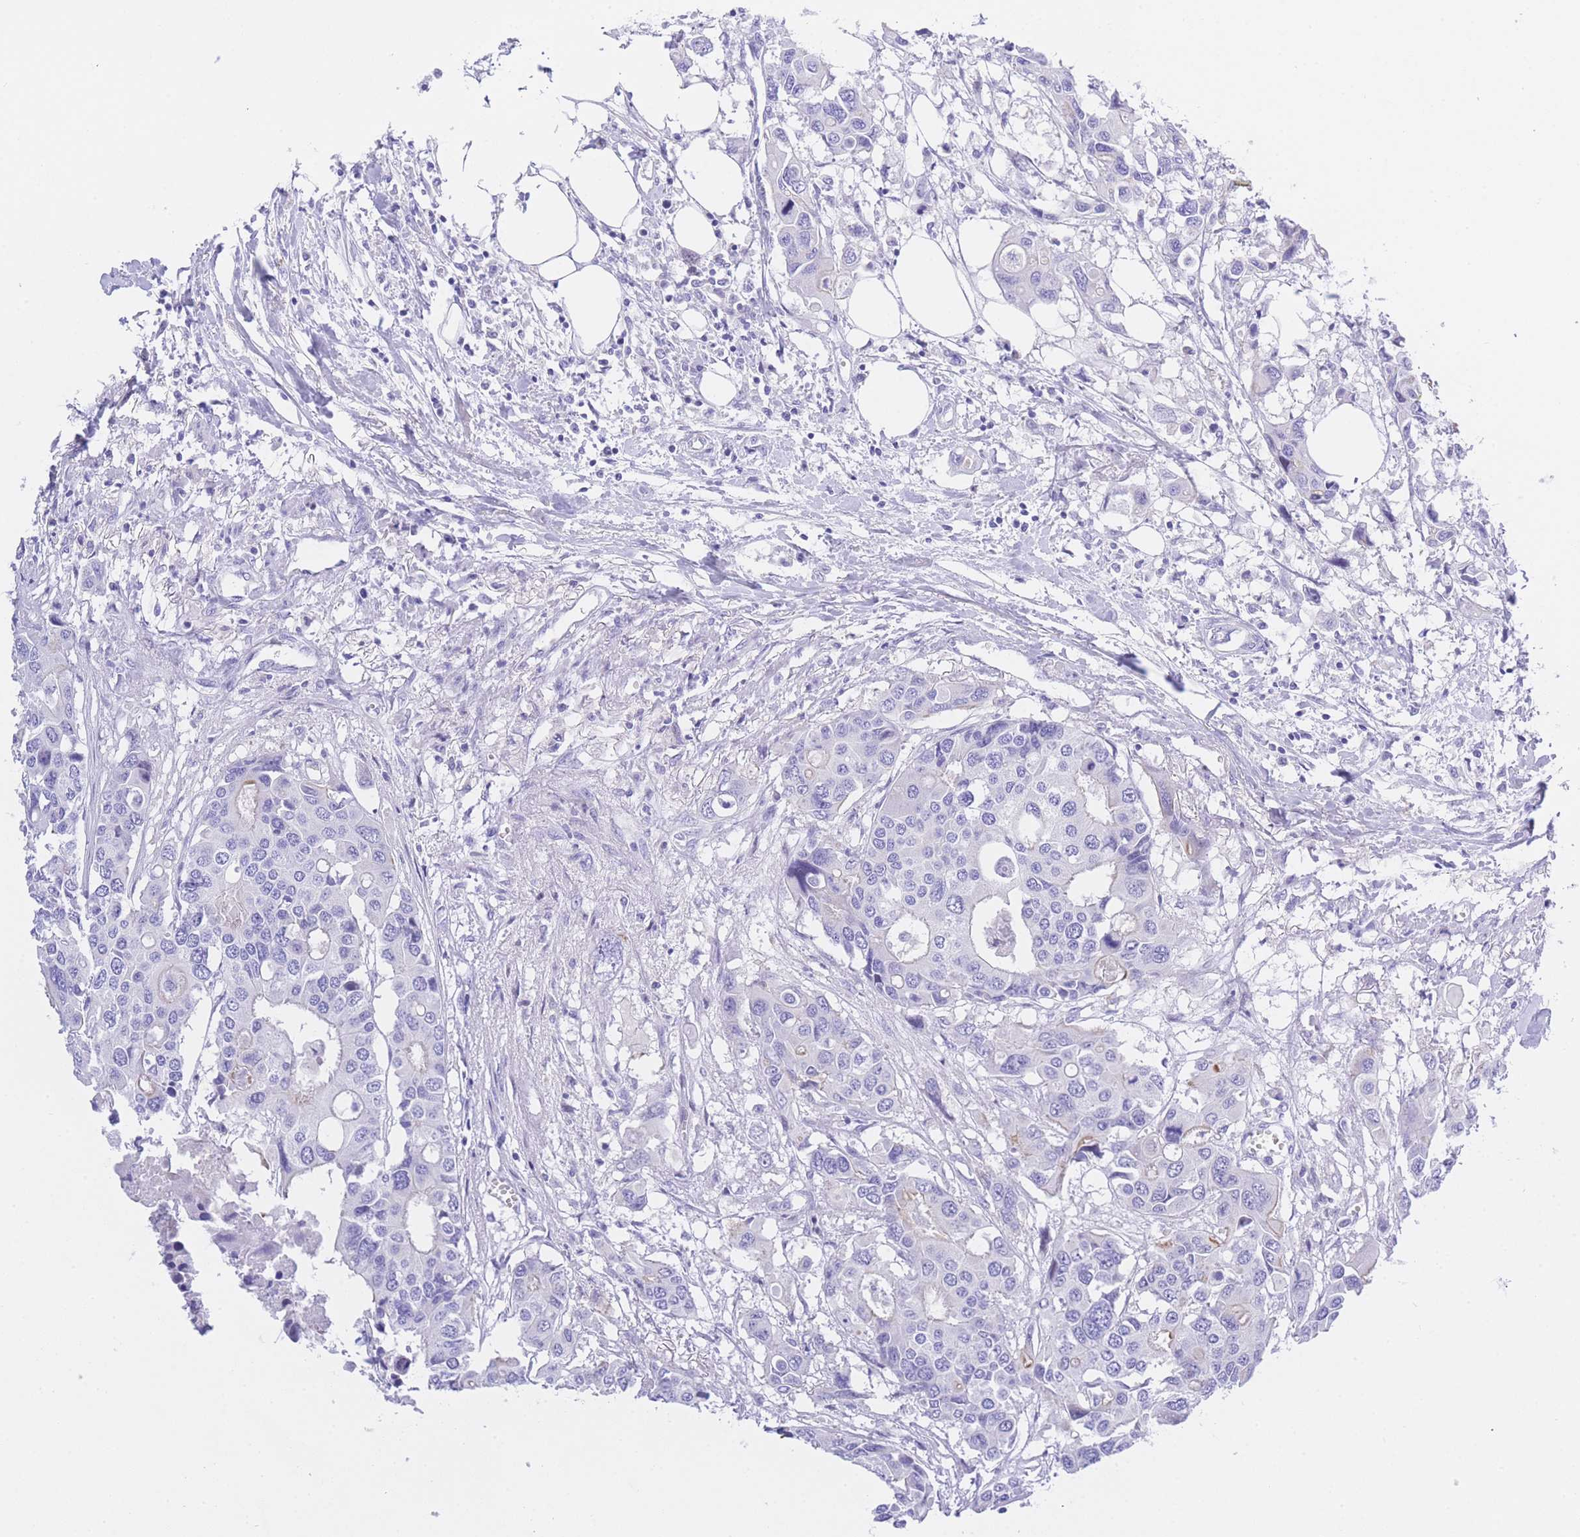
{"staining": {"intensity": "negative", "quantity": "none", "location": "none"}, "tissue": "colorectal cancer", "cell_type": "Tumor cells", "image_type": "cancer", "snomed": [{"axis": "morphology", "description": "Adenocarcinoma, NOS"}, {"axis": "topography", "description": "Colon"}], "caption": "Tumor cells are negative for brown protein staining in colorectal cancer (adenocarcinoma).", "gene": "TIFAB", "patient": {"sex": "male", "age": 77}}